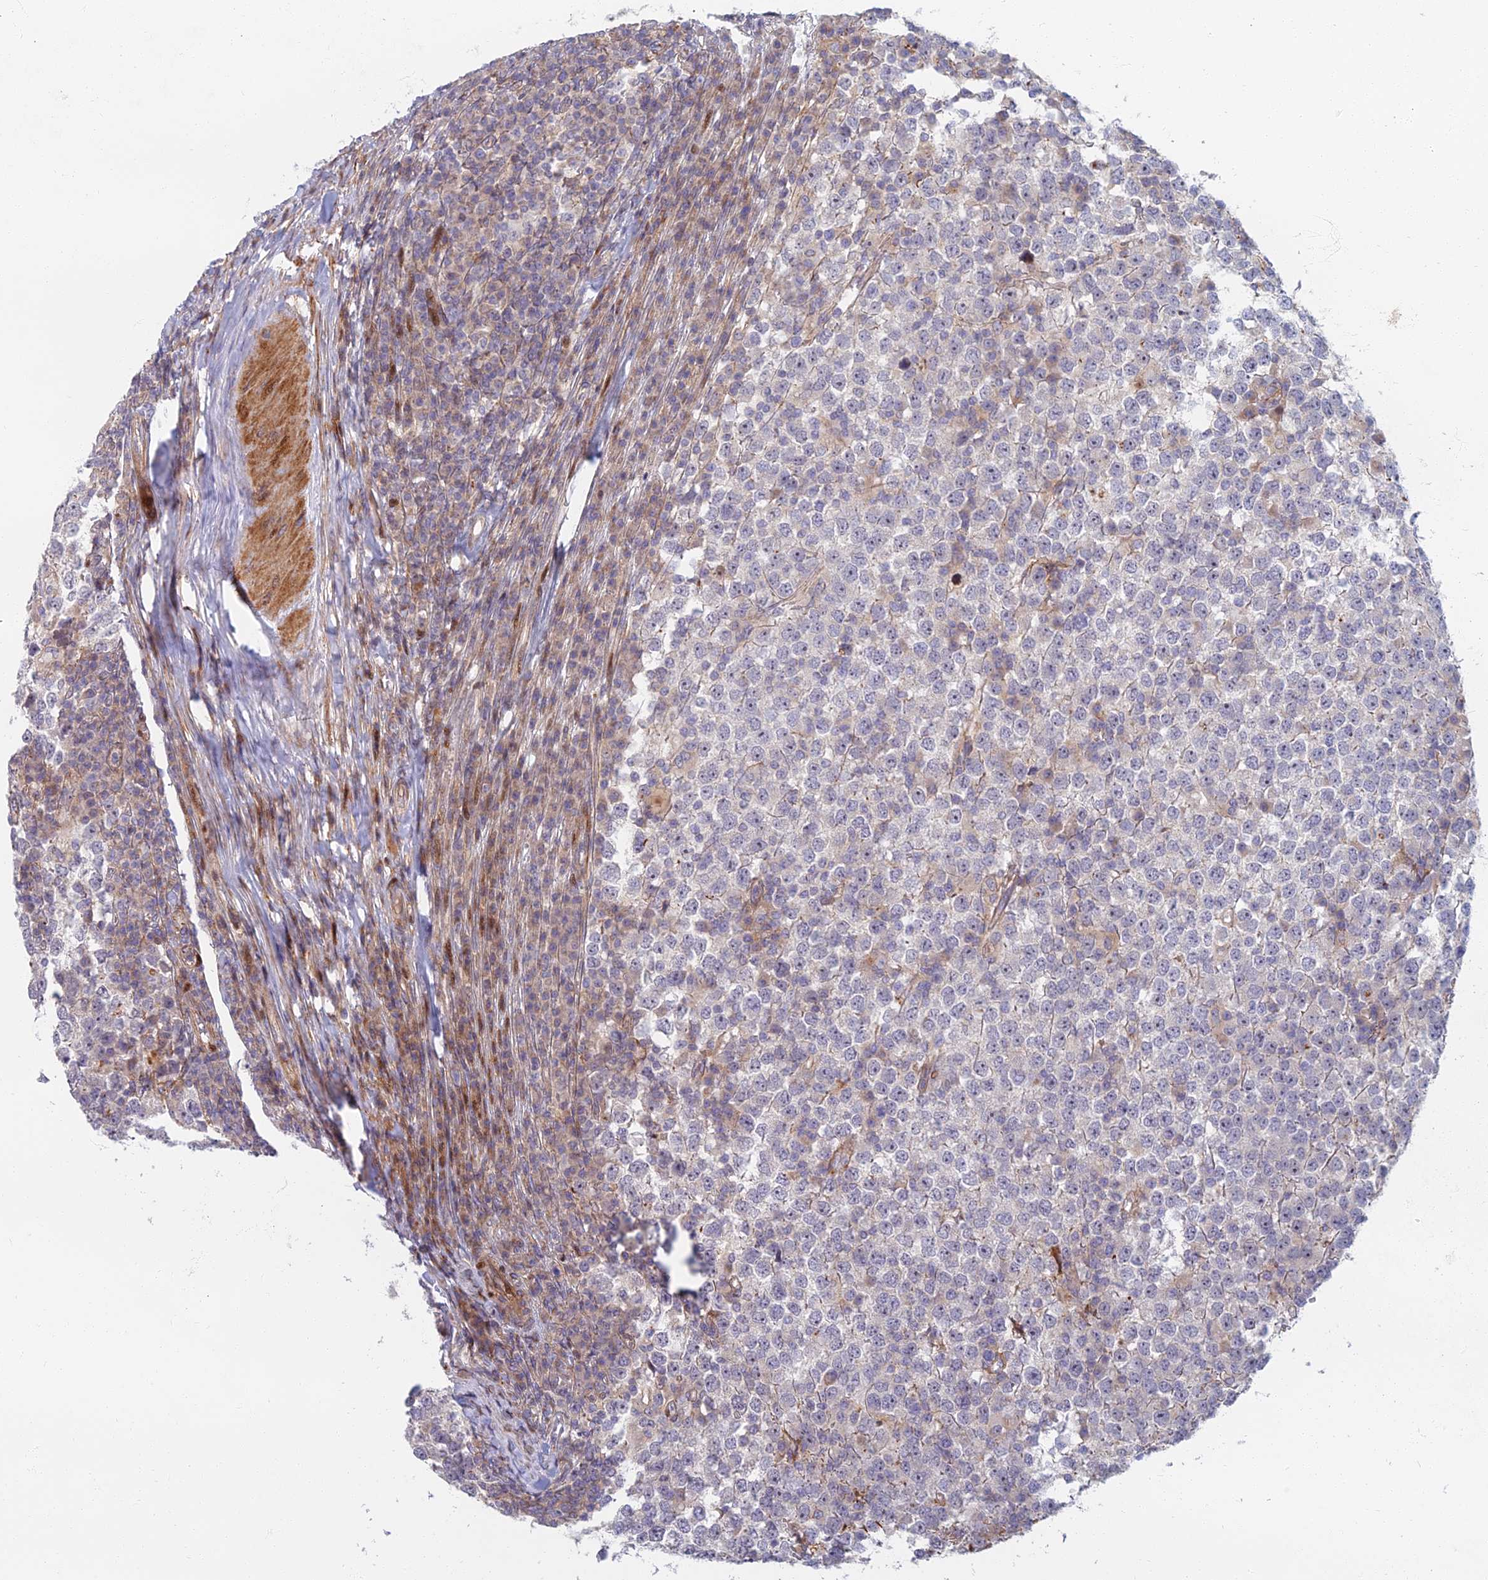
{"staining": {"intensity": "negative", "quantity": "none", "location": "none"}, "tissue": "testis cancer", "cell_type": "Tumor cells", "image_type": "cancer", "snomed": [{"axis": "morphology", "description": "Seminoma, NOS"}, {"axis": "topography", "description": "Testis"}], "caption": "Seminoma (testis) was stained to show a protein in brown. There is no significant staining in tumor cells.", "gene": "C15orf40", "patient": {"sex": "male", "age": 65}}